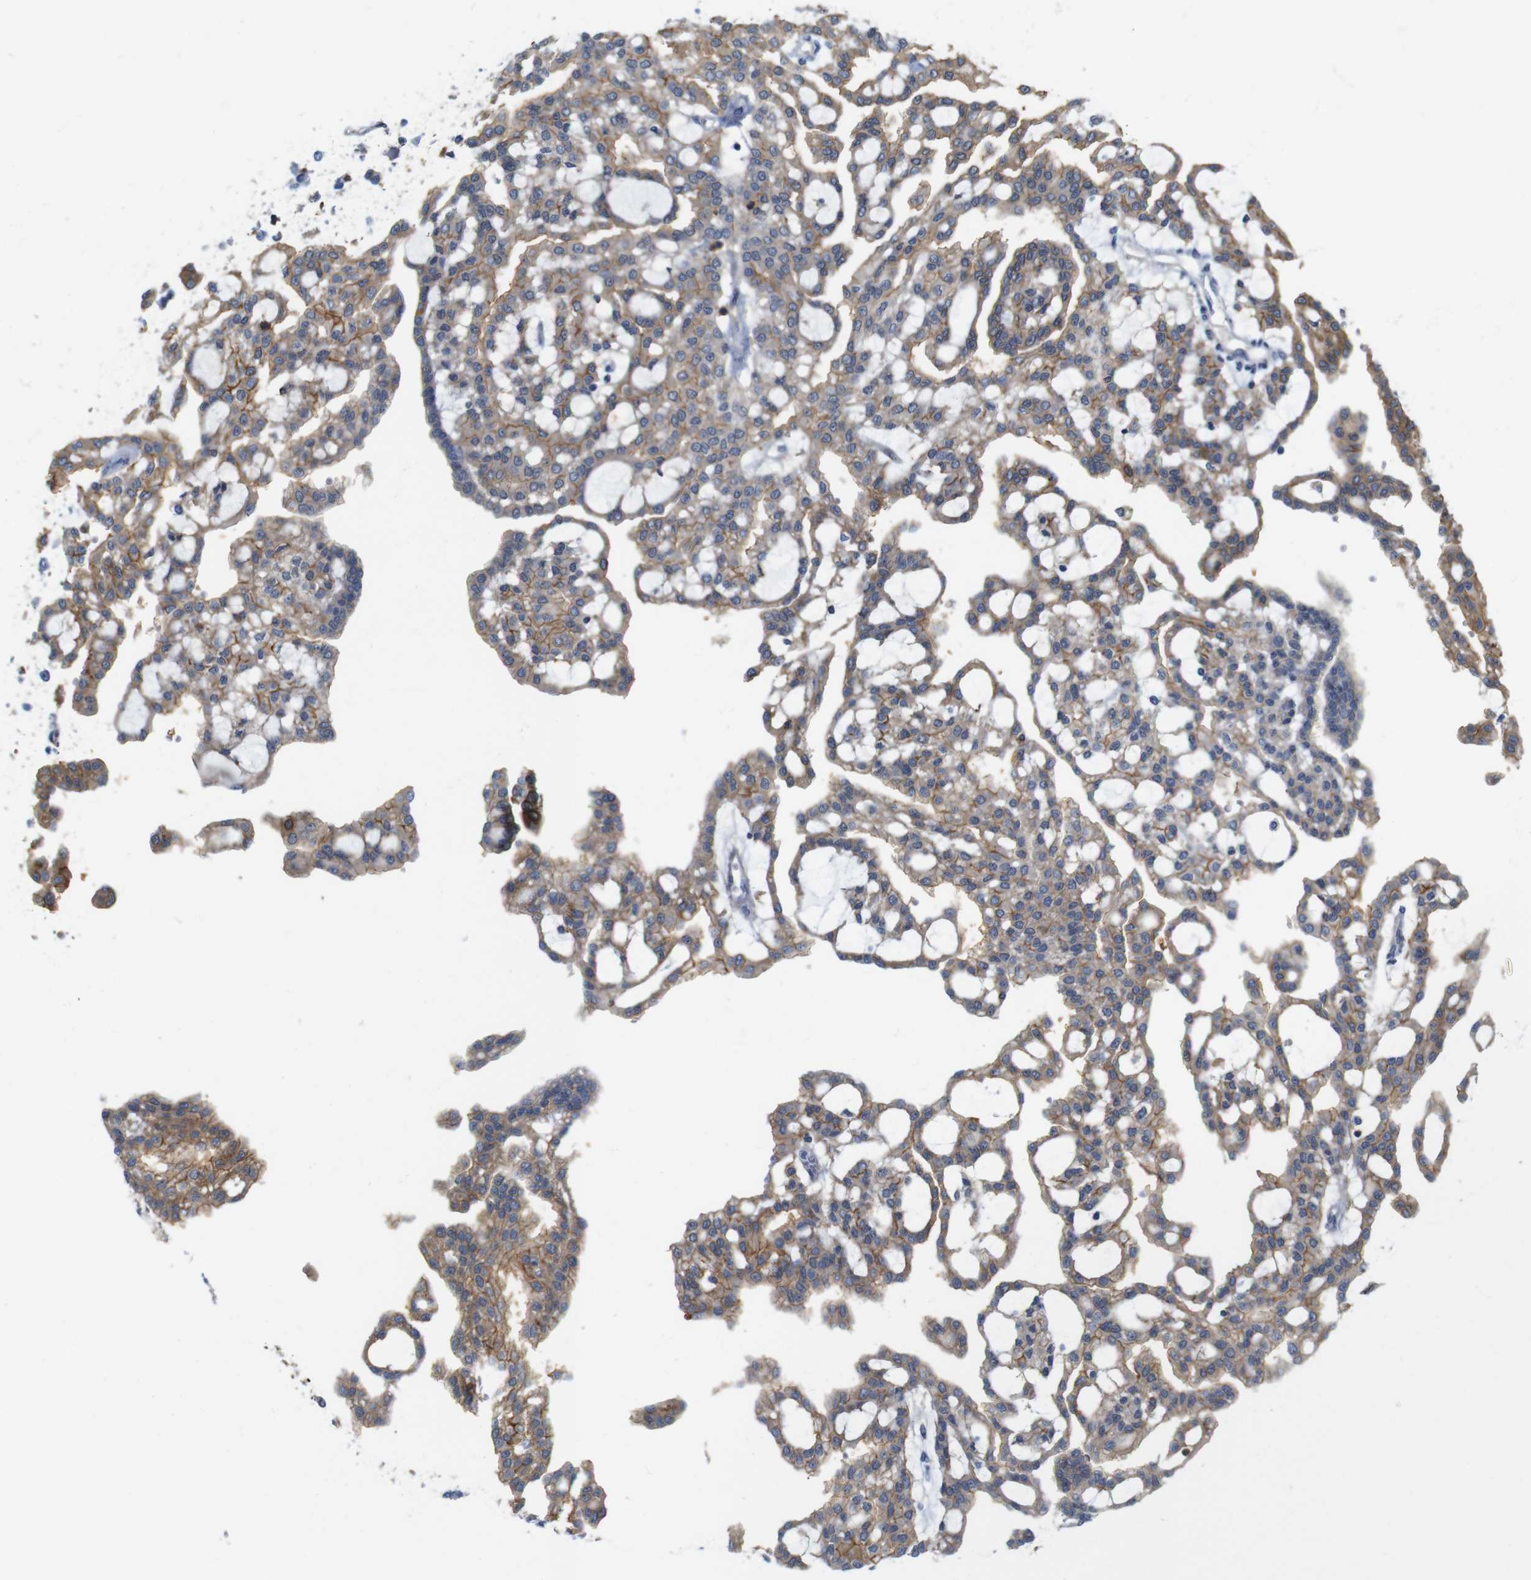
{"staining": {"intensity": "moderate", "quantity": ">75%", "location": "cytoplasmic/membranous"}, "tissue": "renal cancer", "cell_type": "Tumor cells", "image_type": "cancer", "snomed": [{"axis": "morphology", "description": "Adenocarcinoma, NOS"}, {"axis": "topography", "description": "Kidney"}], "caption": "Human renal cancer stained with a protein marker displays moderate staining in tumor cells.", "gene": "ANXA1", "patient": {"sex": "male", "age": 63}}